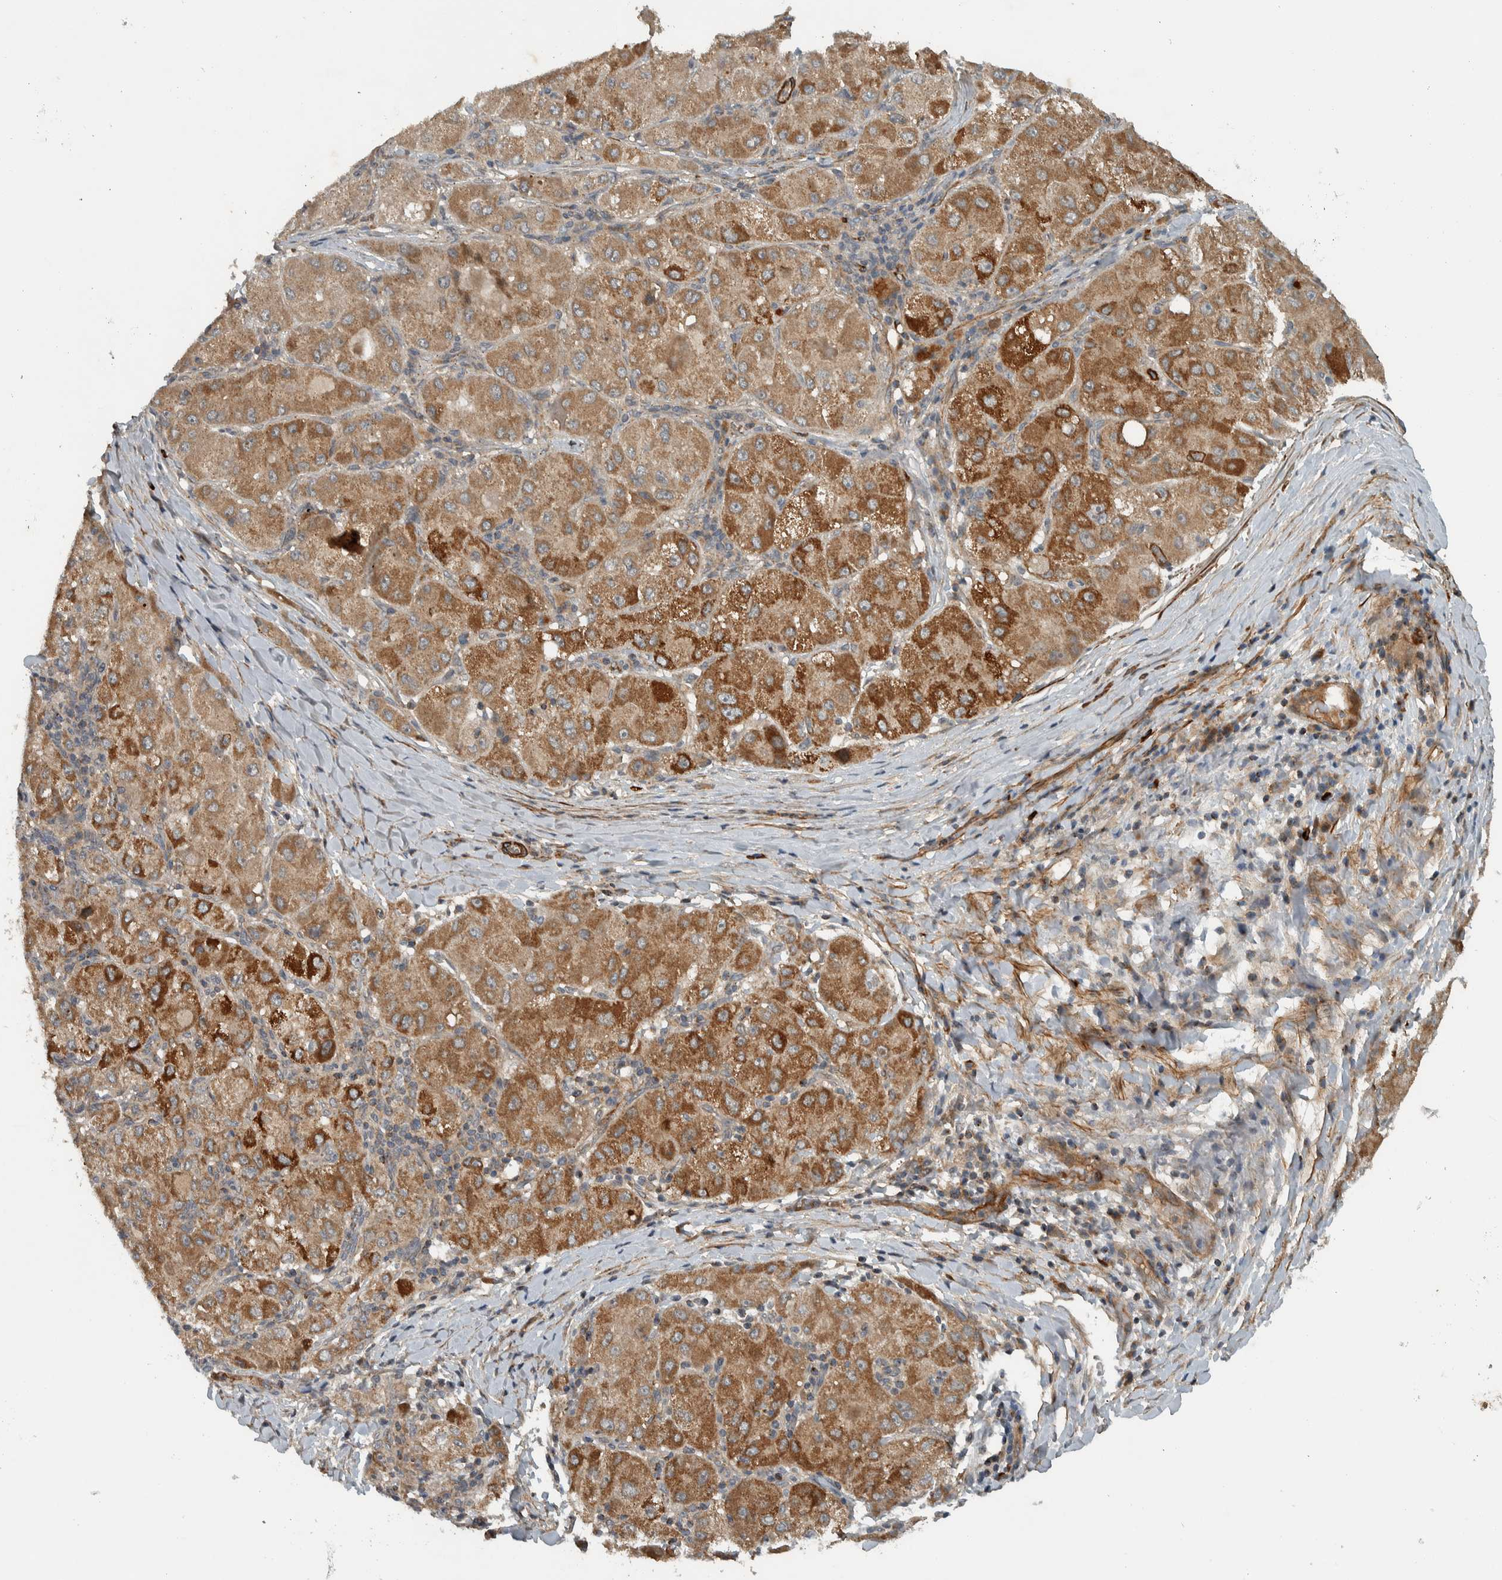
{"staining": {"intensity": "moderate", "quantity": ">75%", "location": "cytoplasmic/membranous"}, "tissue": "liver cancer", "cell_type": "Tumor cells", "image_type": "cancer", "snomed": [{"axis": "morphology", "description": "Carcinoma, Hepatocellular, NOS"}, {"axis": "topography", "description": "Liver"}], "caption": "This is a micrograph of immunohistochemistry staining of liver hepatocellular carcinoma, which shows moderate staining in the cytoplasmic/membranous of tumor cells.", "gene": "LBHD1", "patient": {"sex": "male", "age": 80}}